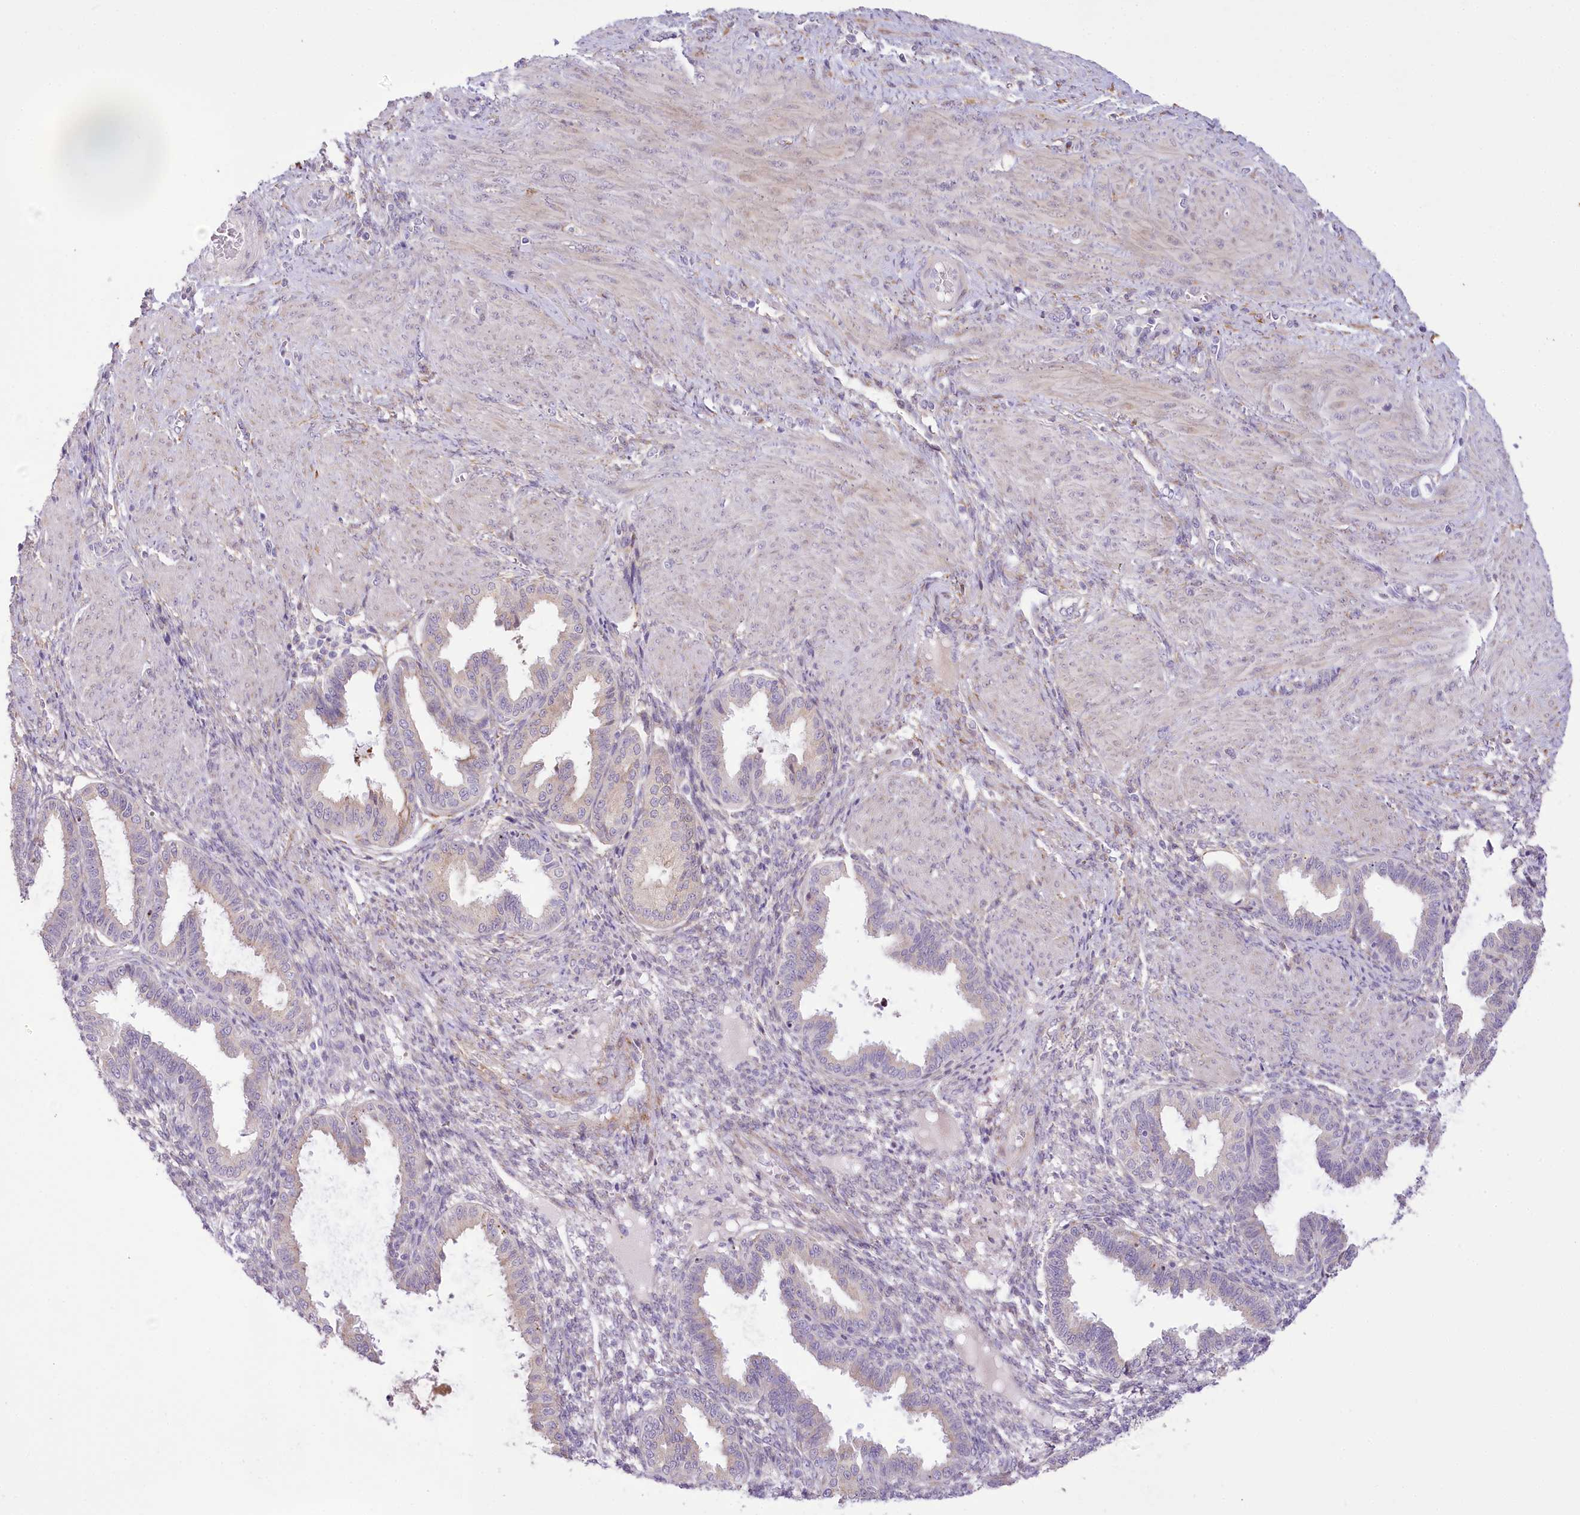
{"staining": {"intensity": "negative", "quantity": "none", "location": "none"}, "tissue": "endometrium", "cell_type": "Cells in endometrial stroma", "image_type": "normal", "snomed": [{"axis": "morphology", "description": "Normal tissue, NOS"}, {"axis": "topography", "description": "Endometrium"}], "caption": "This is a micrograph of immunohistochemistry staining of unremarkable endometrium, which shows no staining in cells in endometrial stroma.", "gene": "NCKAP5", "patient": {"sex": "female", "age": 33}}